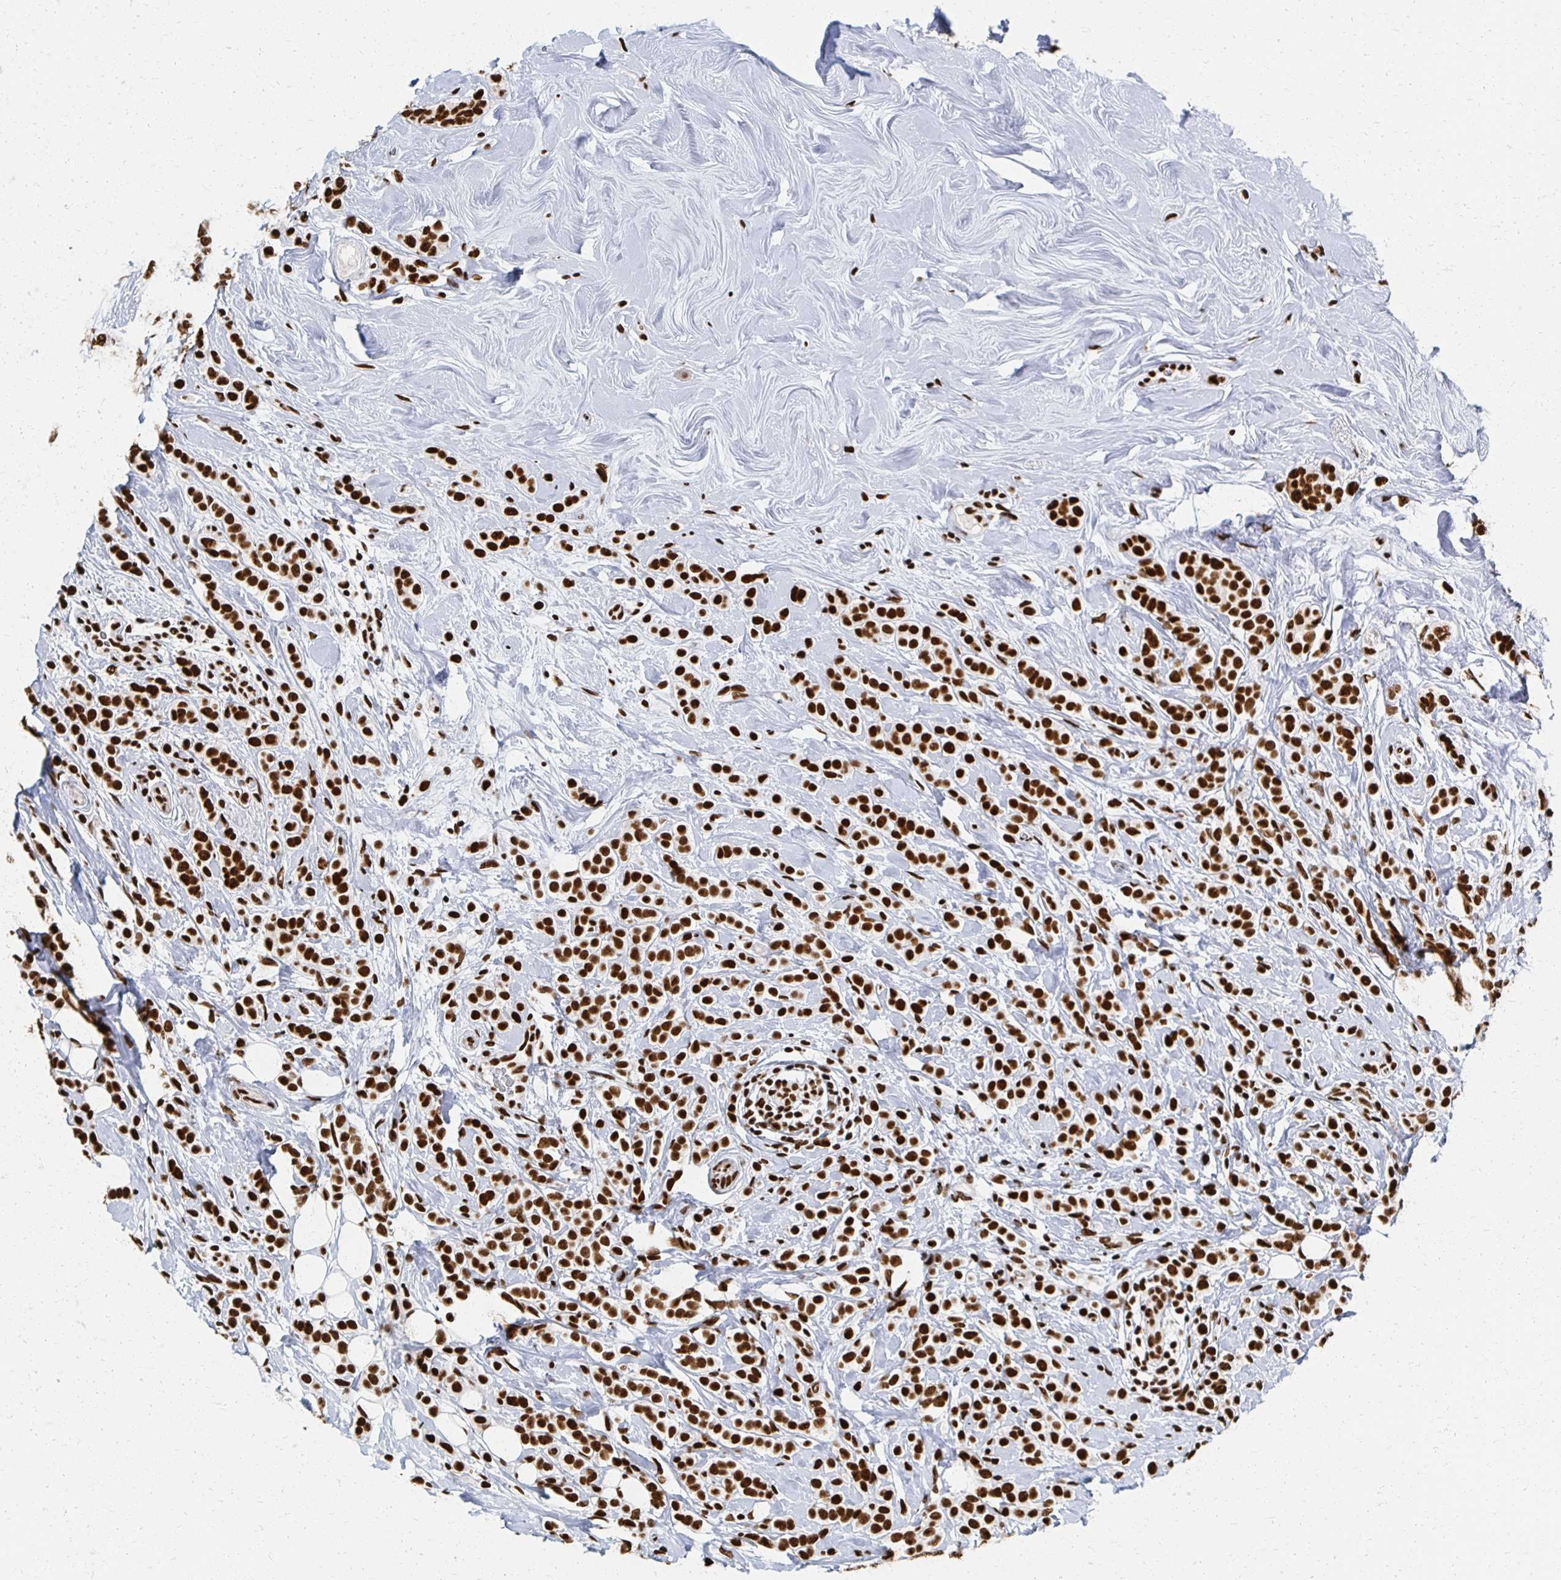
{"staining": {"intensity": "strong", "quantity": ">75%", "location": "nuclear"}, "tissue": "breast cancer", "cell_type": "Tumor cells", "image_type": "cancer", "snomed": [{"axis": "morphology", "description": "Lobular carcinoma"}, {"axis": "topography", "description": "Breast"}], "caption": "The histopathology image reveals staining of lobular carcinoma (breast), revealing strong nuclear protein staining (brown color) within tumor cells.", "gene": "RBBP7", "patient": {"sex": "female", "age": 49}}